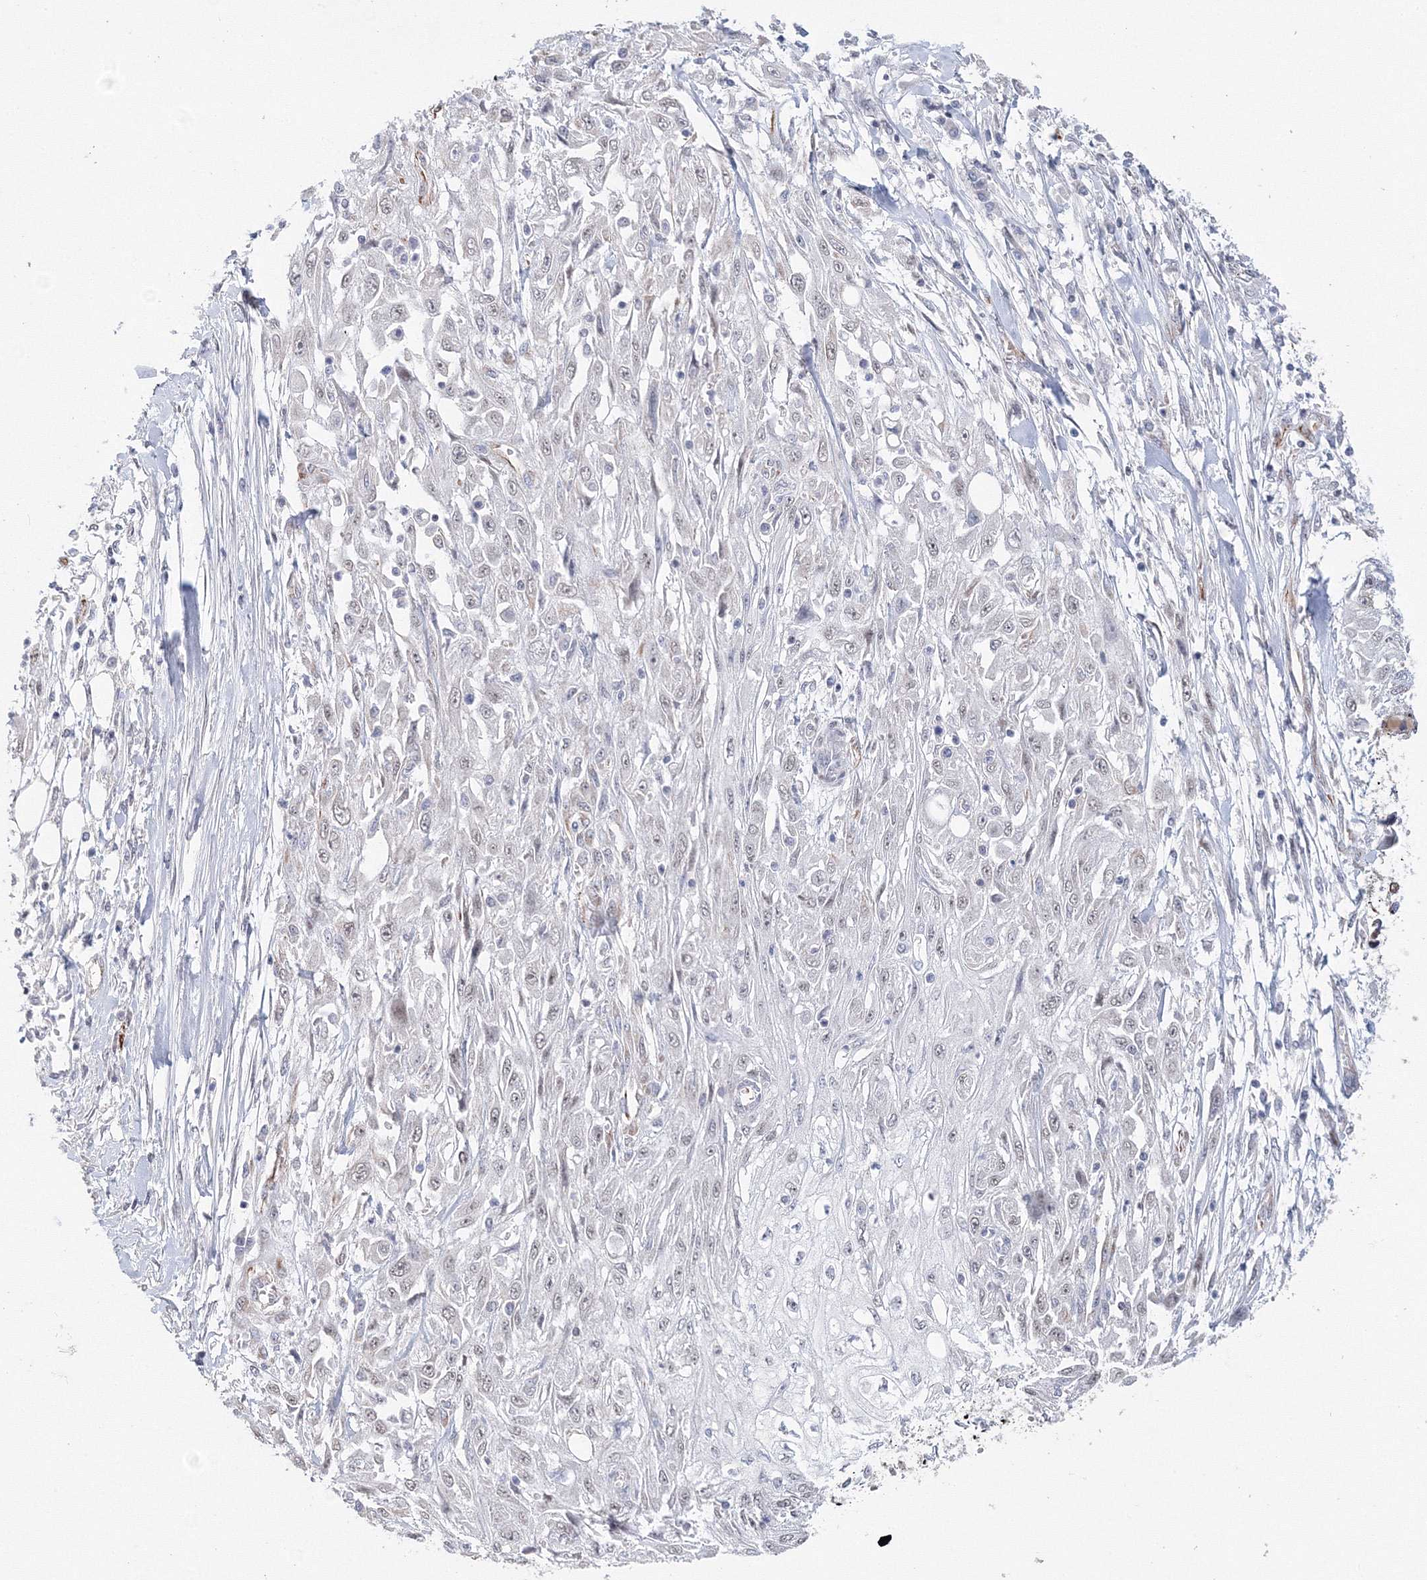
{"staining": {"intensity": "negative", "quantity": "none", "location": "none"}, "tissue": "skin cancer", "cell_type": "Tumor cells", "image_type": "cancer", "snomed": [{"axis": "morphology", "description": "Squamous cell carcinoma, NOS"}, {"axis": "morphology", "description": "Squamous cell carcinoma, metastatic, NOS"}, {"axis": "topography", "description": "Skin"}, {"axis": "topography", "description": "Lymph node"}], "caption": "Immunohistochemistry (IHC) of skin cancer (squamous cell carcinoma) shows no staining in tumor cells.", "gene": "SIRT7", "patient": {"sex": "male", "age": 75}}